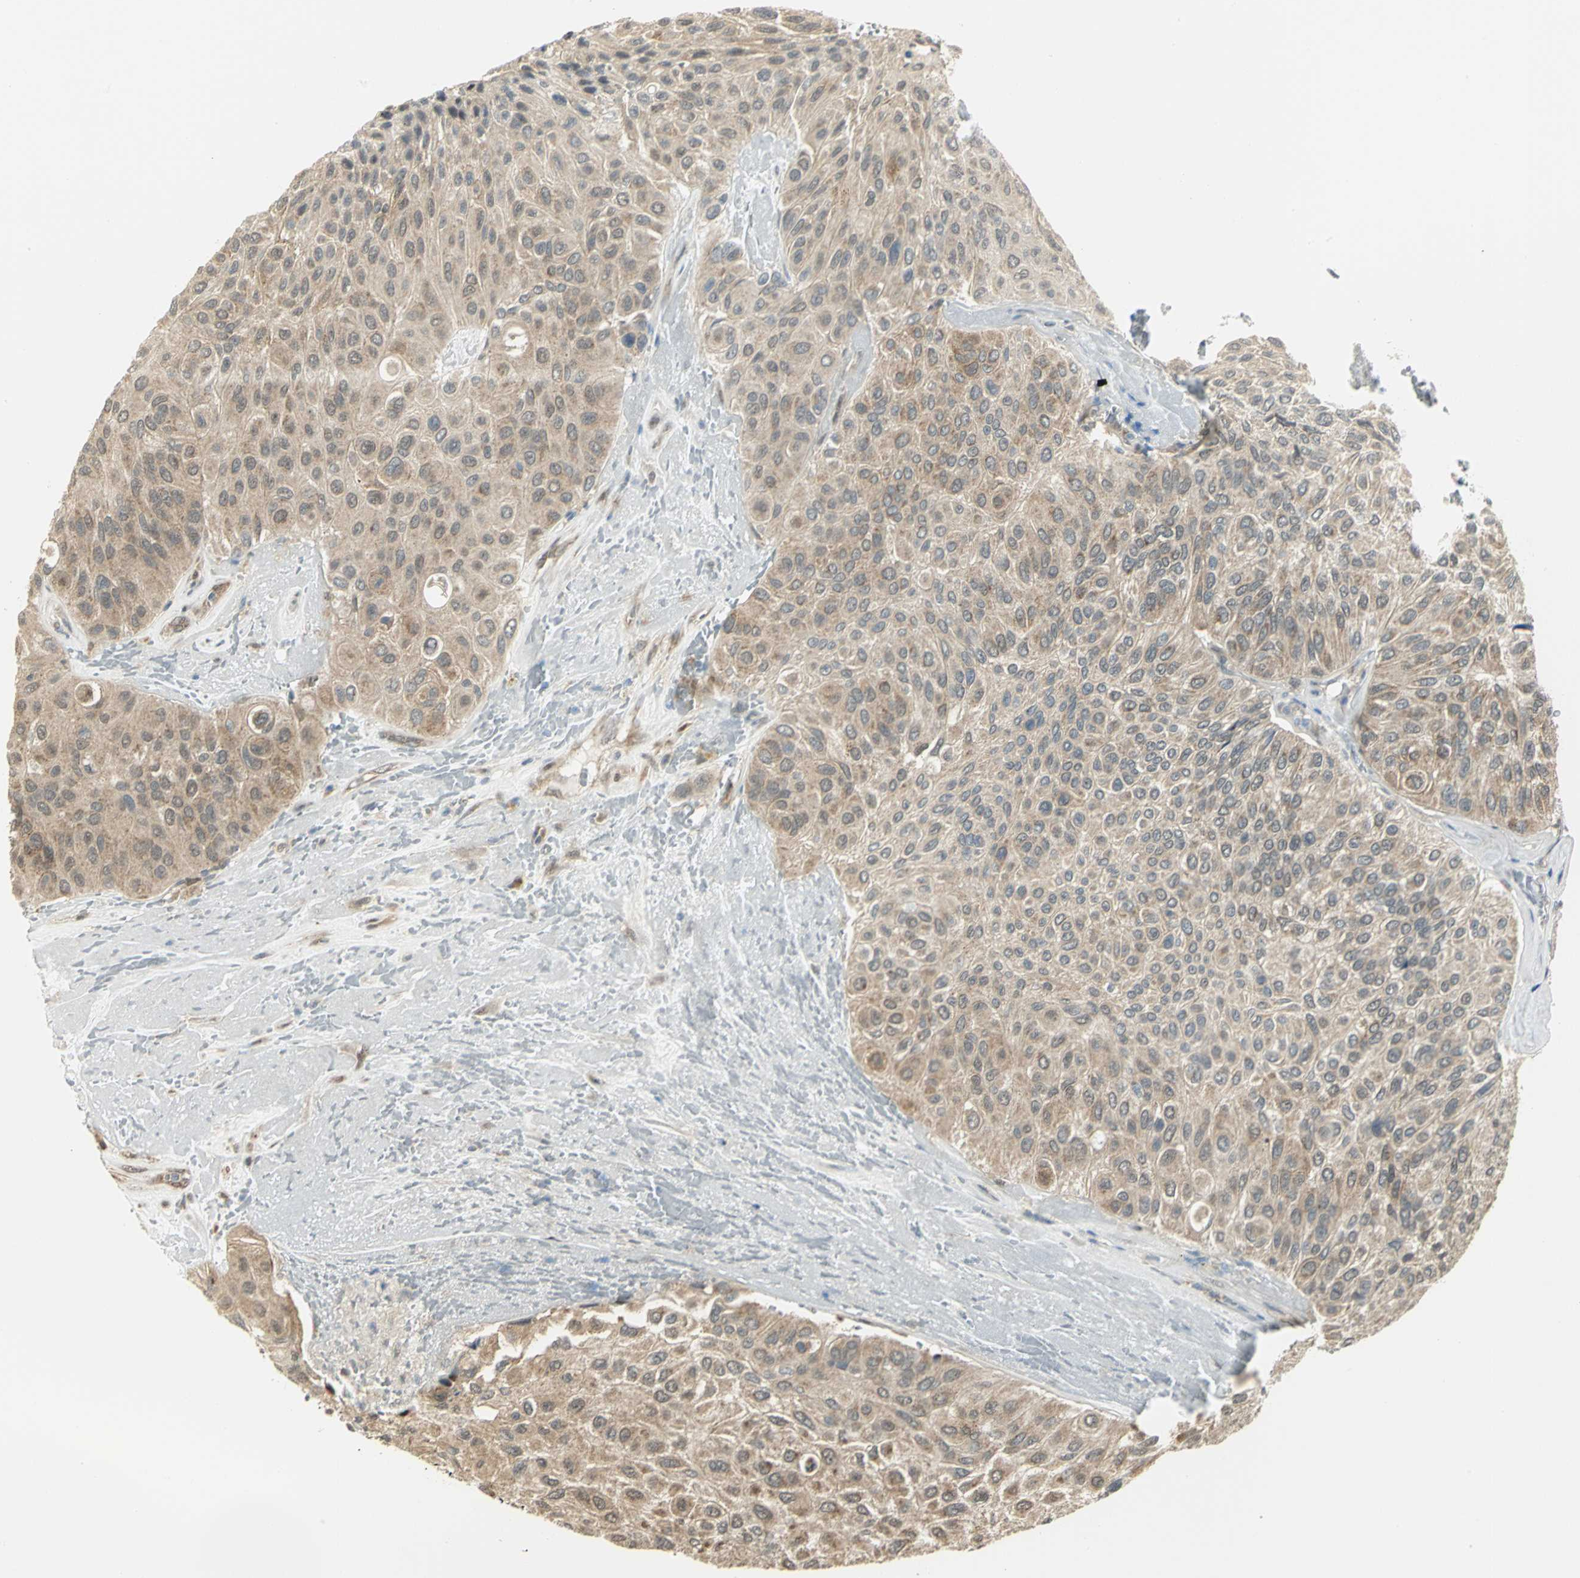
{"staining": {"intensity": "weak", "quantity": ">75%", "location": "cytoplasmic/membranous"}, "tissue": "urothelial cancer", "cell_type": "Tumor cells", "image_type": "cancer", "snomed": [{"axis": "morphology", "description": "Urothelial carcinoma, High grade"}, {"axis": "topography", "description": "Urinary bladder"}], "caption": "A brown stain labels weak cytoplasmic/membranous staining of a protein in human urothelial cancer tumor cells.", "gene": "PSMC4", "patient": {"sex": "male", "age": 66}}